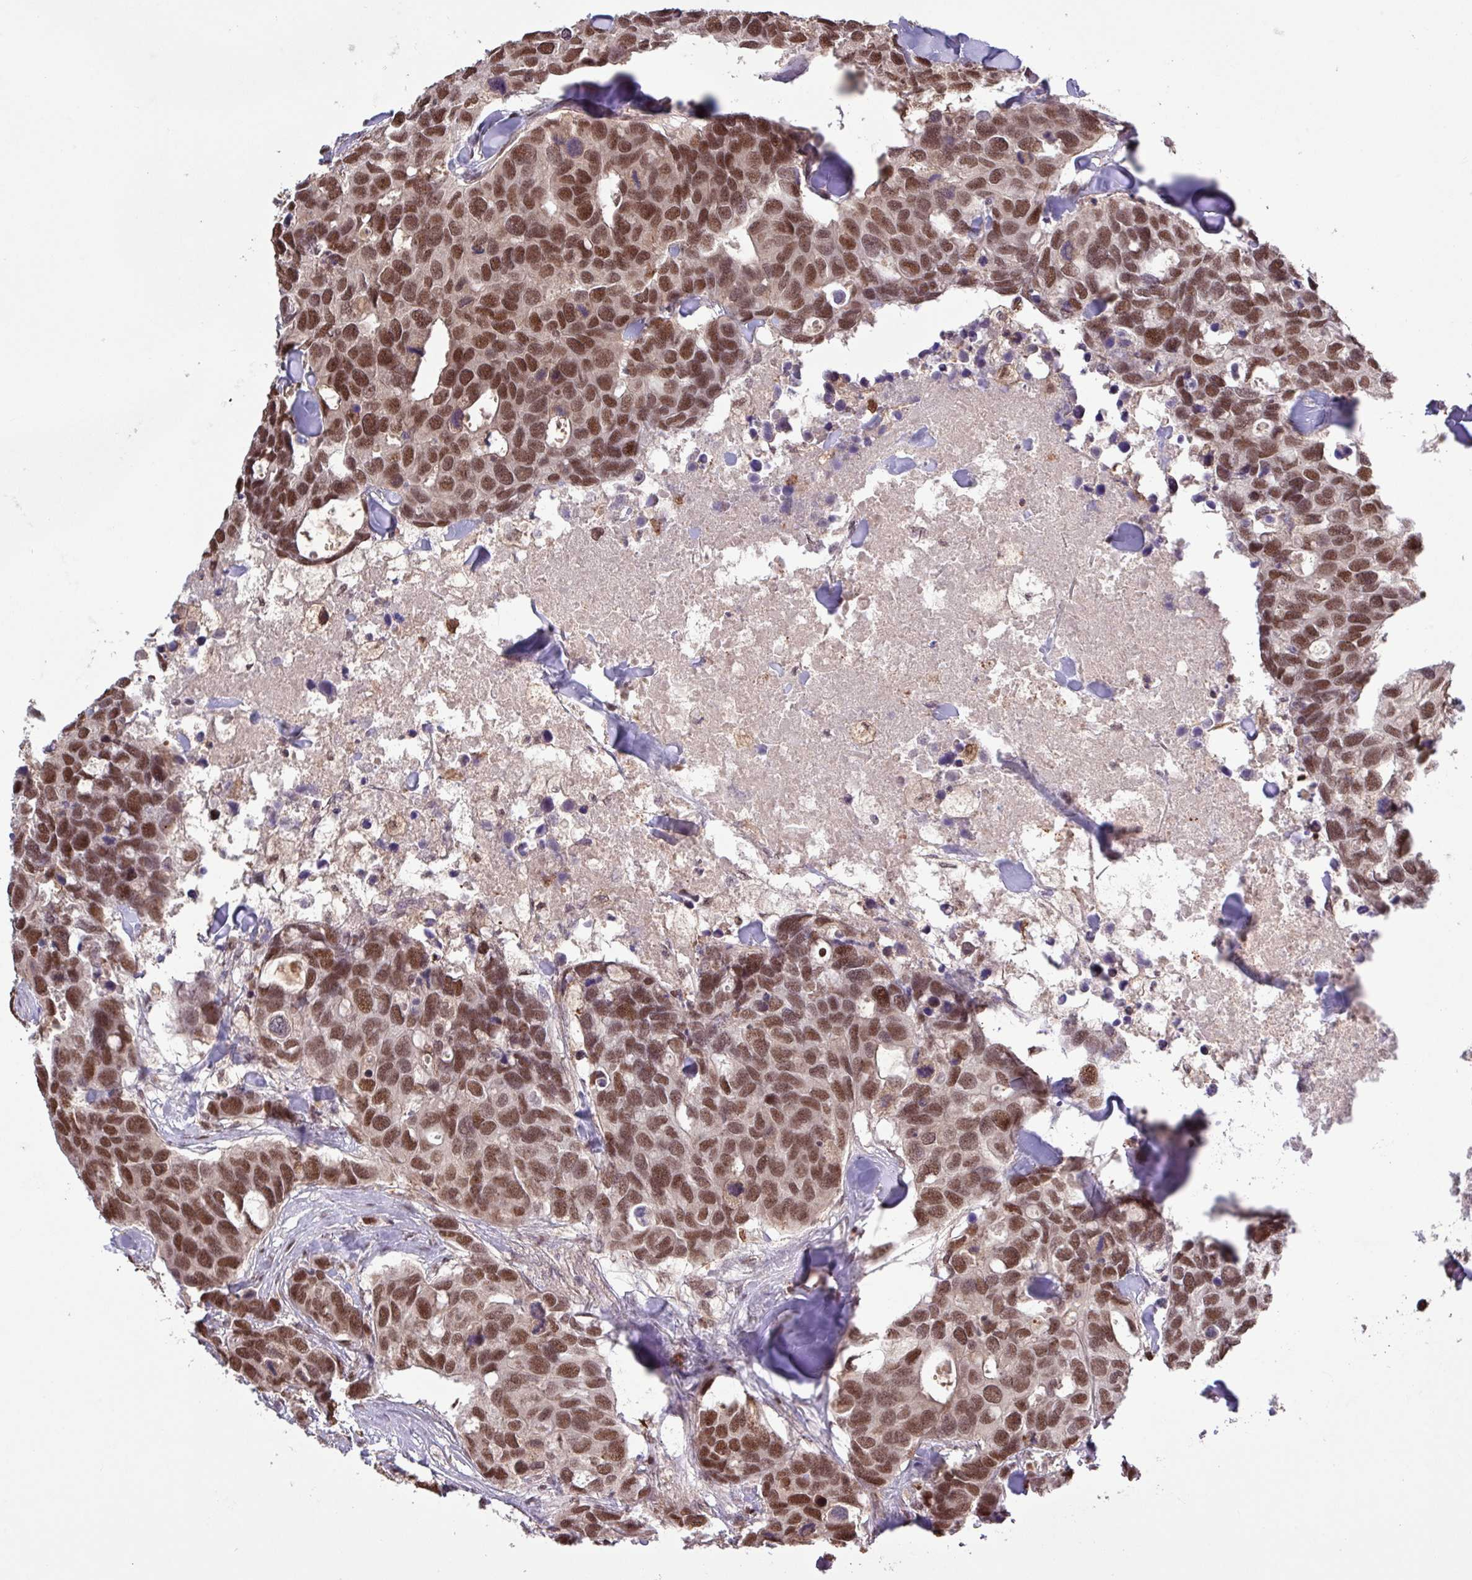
{"staining": {"intensity": "moderate", "quantity": ">75%", "location": "nuclear"}, "tissue": "breast cancer", "cell_type": "Tumor cells", "image_type": "cancer", "snomed": [{"axis": "morphology", "description": "Duct carcinoma"}, {"axis": "topography", "description": "Breast"}], "caption": "DAB immunohistochemical staining of human intraductal carcinoma (breast) displays moderate nuclear protein positivity in about >75% of tumor cells.", "gene": "GON7", "patient": {"sex": "female", "age": 83}}